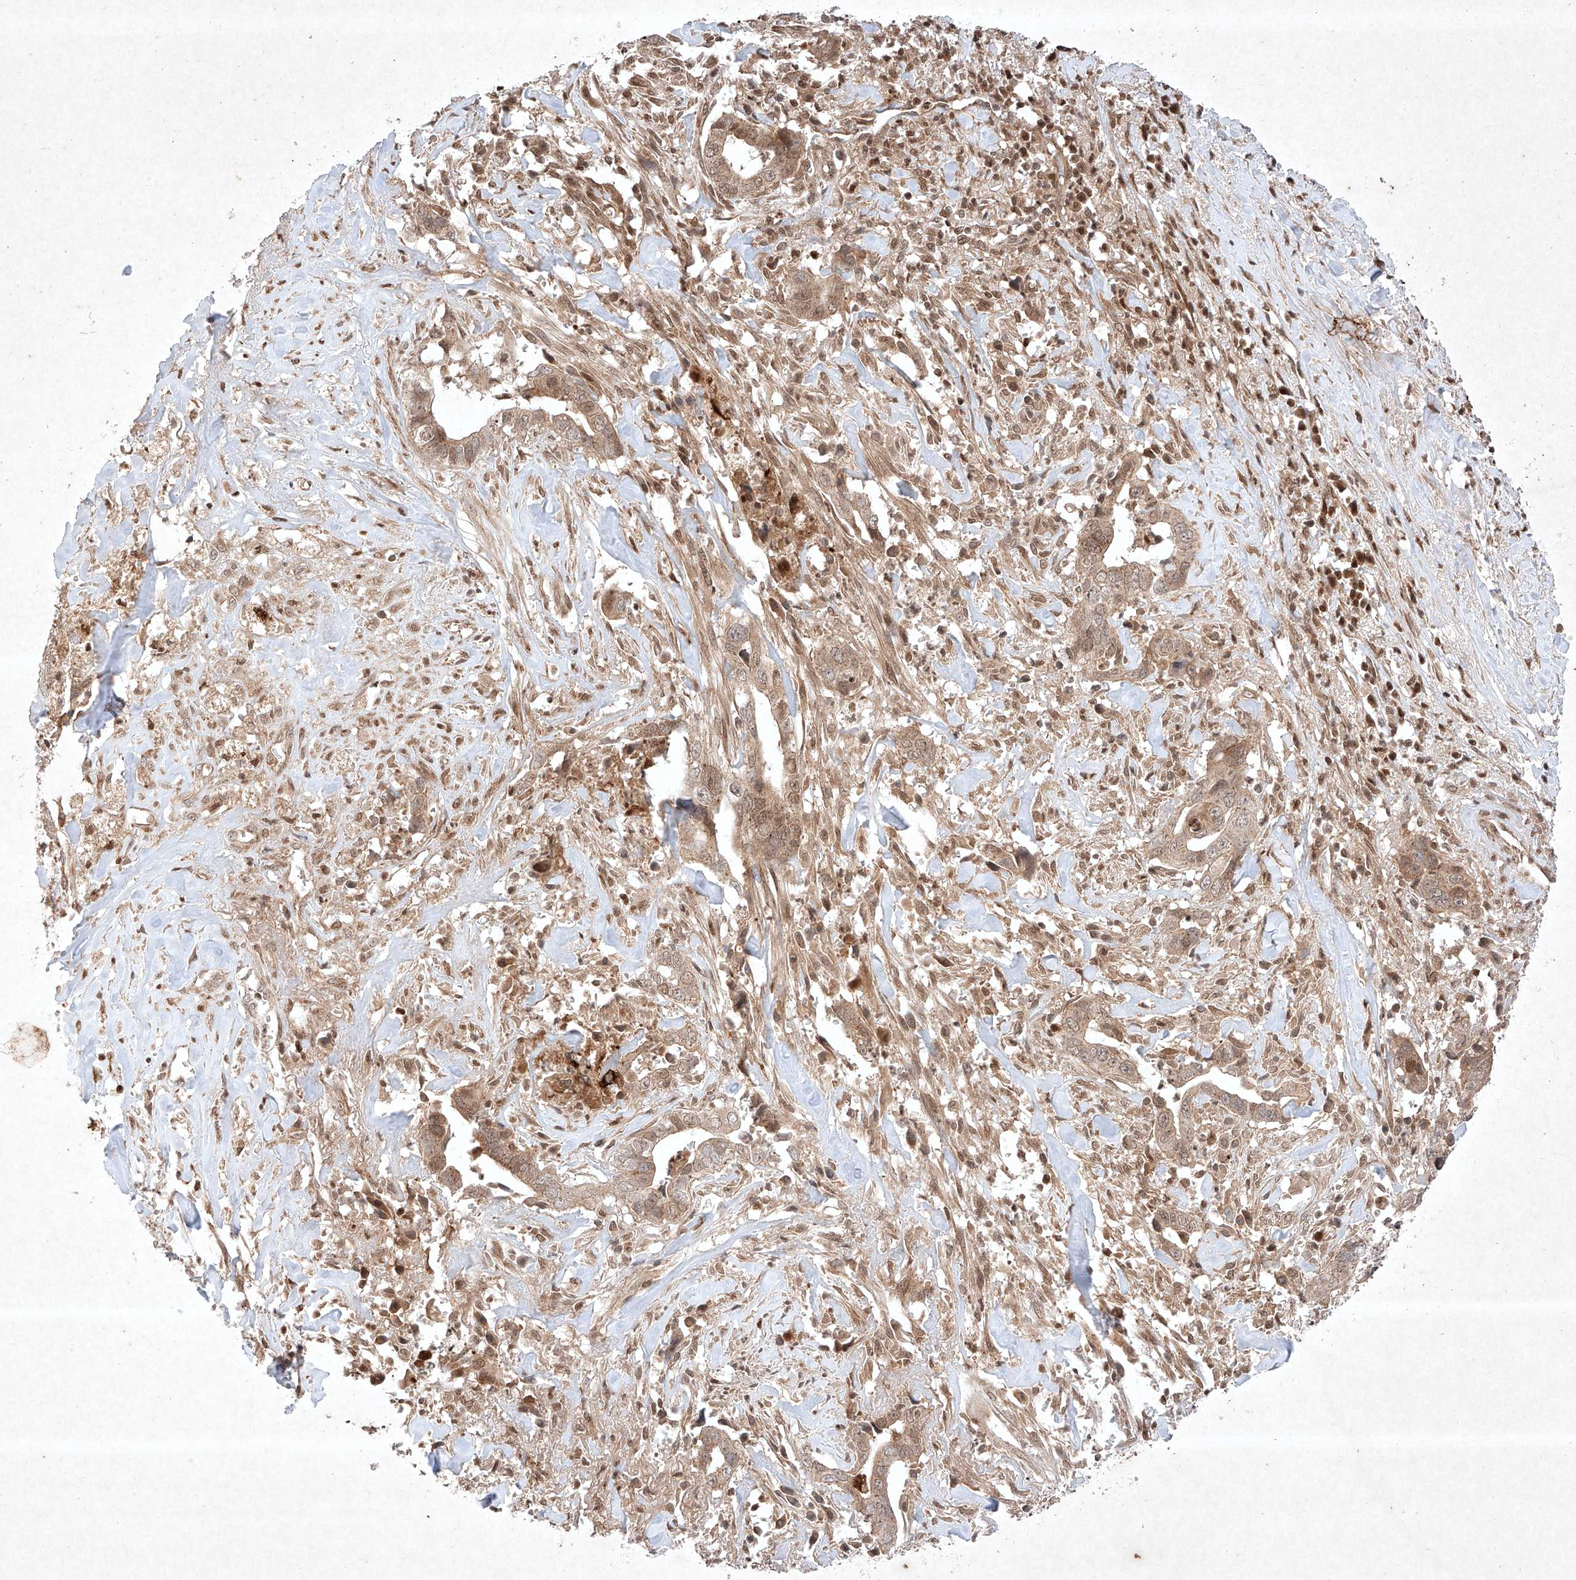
{"staining": {"intensity": "weak", "quantity": "25%-75%", "location": "cytoplasmic/membranous,nuclear"}, "tissue": "liver cancer", "cell_type": "Tumor cells", "image_type": "cancer", "snomed": [{"axis": "morphology", "description": "Cholangiocarcinoma"}, {"axis": "topography", "description": "Liver"}], "caption": "Weak cytoplasmic/membranous and nuclear protein expression is present in about 25%-75% of tumor cells in cholangiocarcinoma (liver).", "gene": "RNF31", "patient": {"sex": "female", "age": 79}}